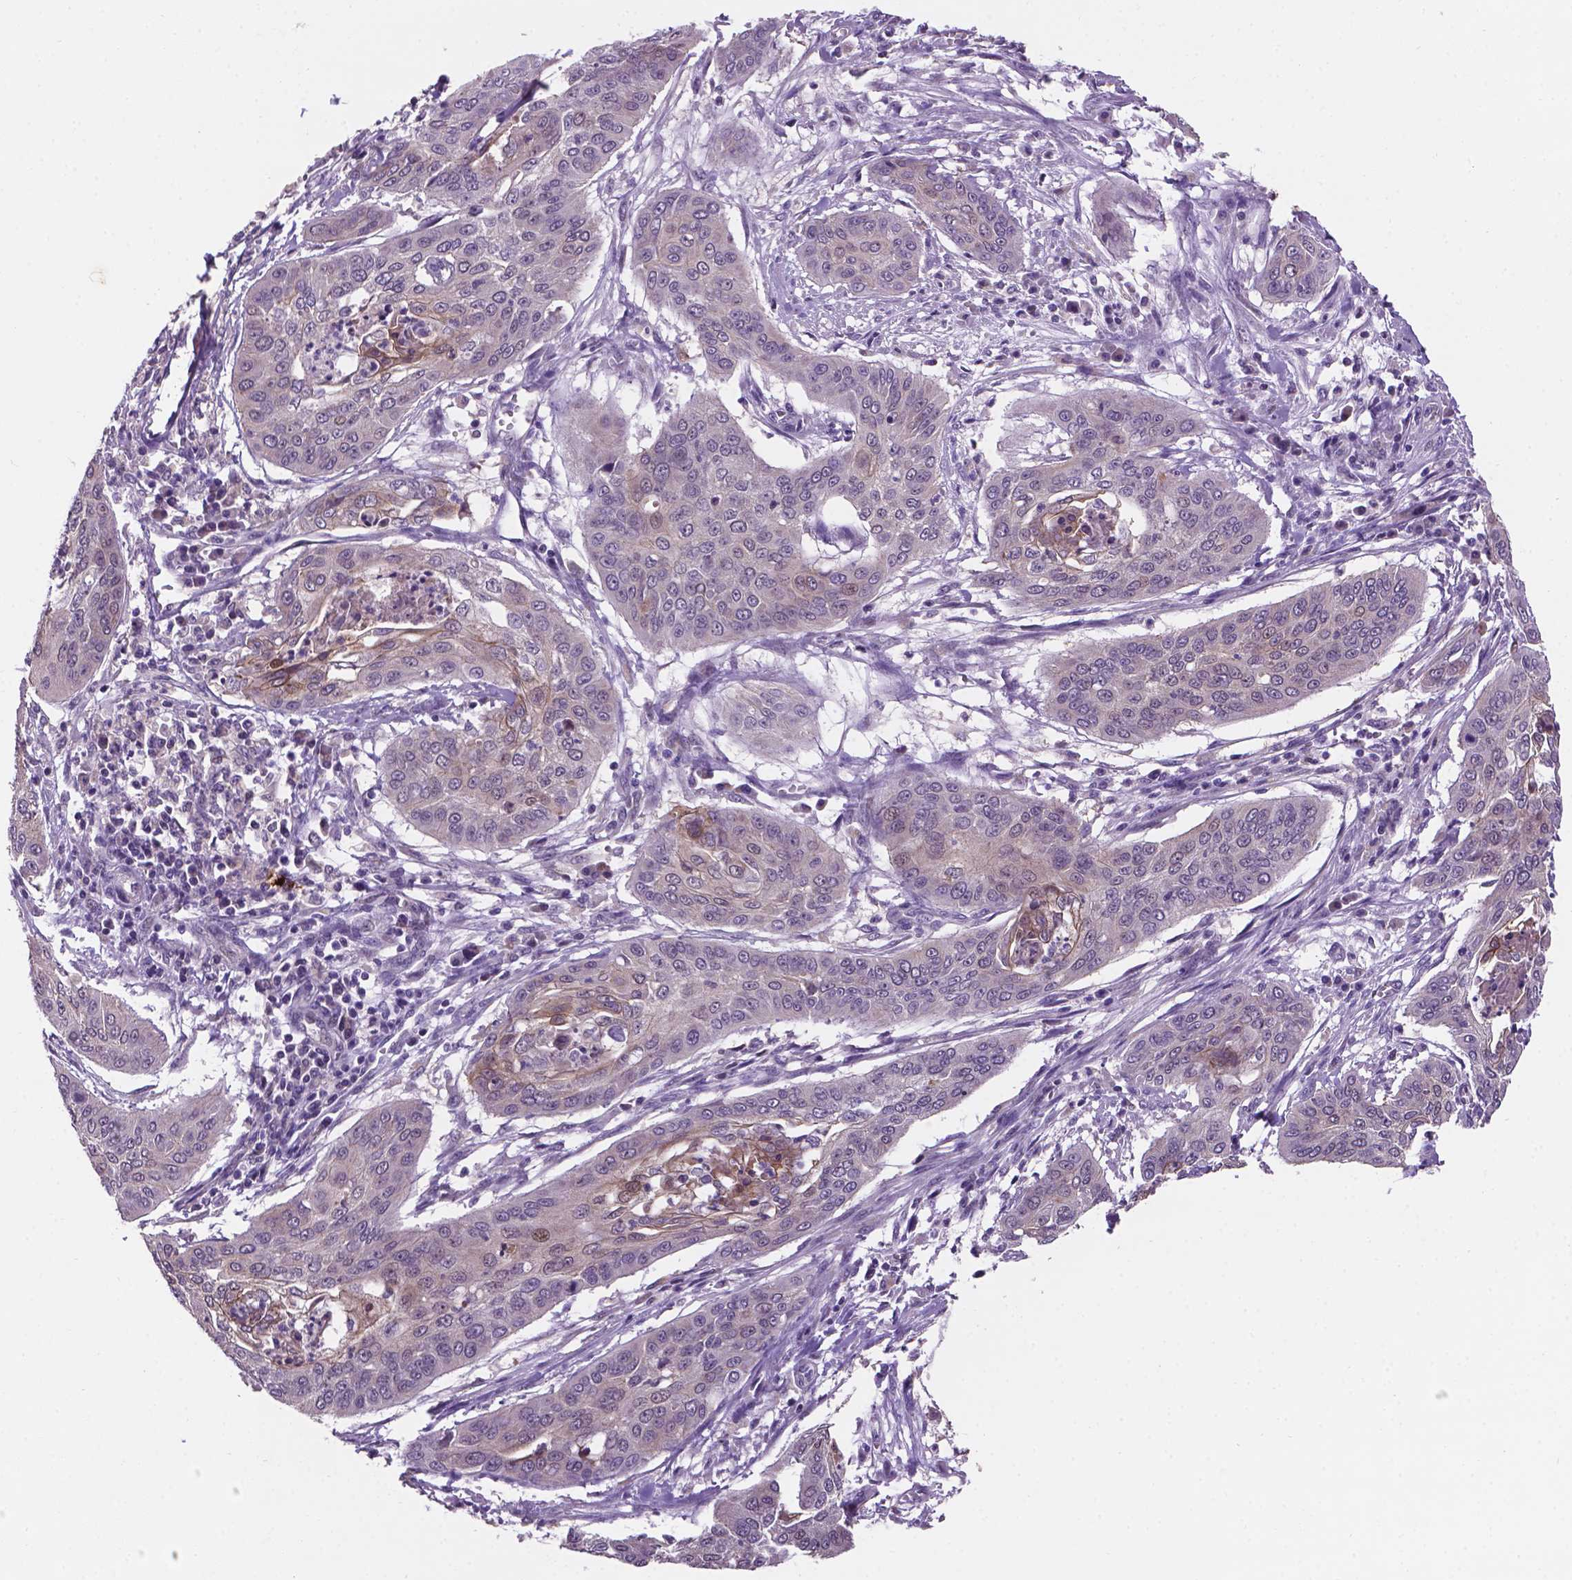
{"staining": {"intensity": "moderate", "quantity": "<25%", "location": "cytoplasmic/membranous"}, "tissue": "cervical cancer", "cell_type": "Tumor cells", "image_type": "cancer", "snomed": [{"axis": "morphology", "description": "Squamous cell carcinoma, NOS"}, {"axis": "topography", "description": "Cervix"}], "caption": "Immunohistochemistry (DAB) staining of human squamous cell carcinoma (cervical) shows moderate cytoplasmic/membranous protein expression in approximately <25% of tumor cells. The staining is performed using DAB brown chromogen to label protein expression. The nuclei are counter-stained blue using hematoxylin.", "gene": "GXYLT2", "patient": {"sex": "female", "age": 39}}